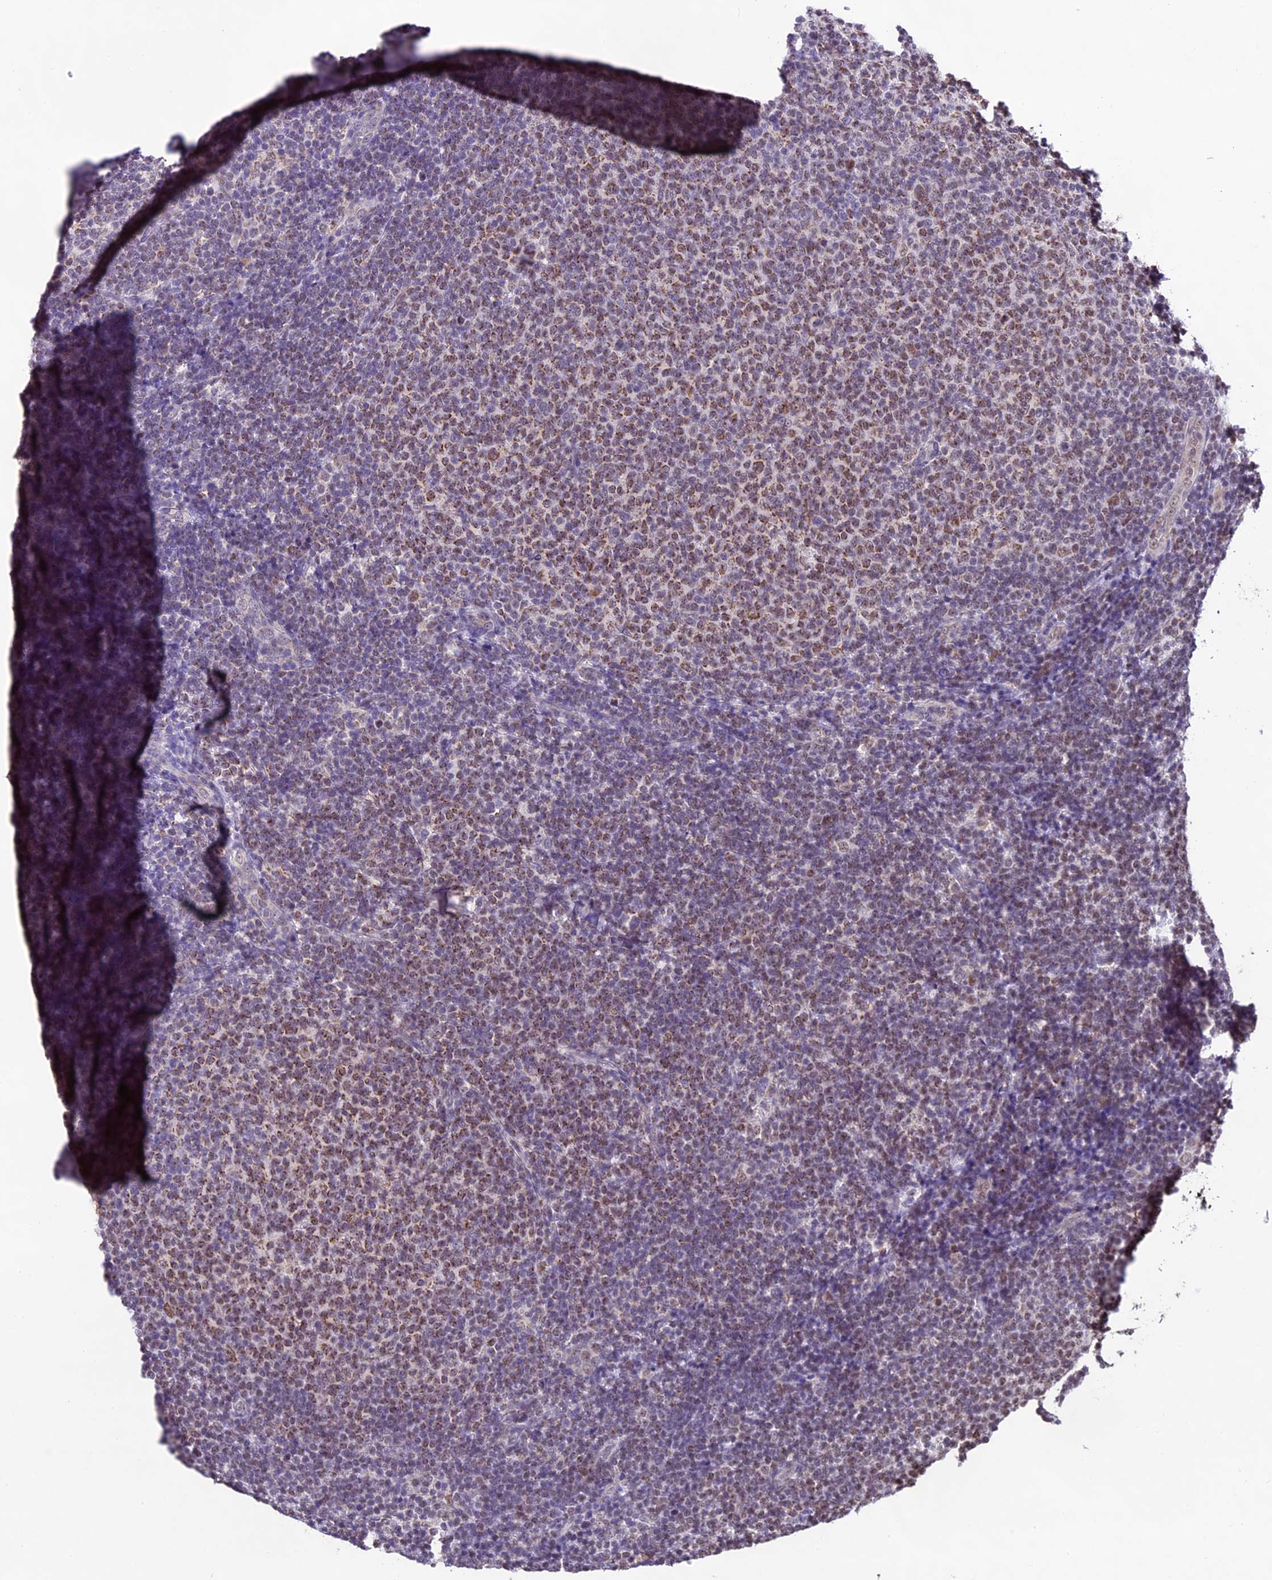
{"staining": {"intensity": "moderate", "quantity": "25%-75%", "location": "nuclear"}, "tissue": "lymphoma", "cell_type": "Tumor cells", "image_type": "cancer", "snomed": [{"axis": "morphology", "description": "Malignant lymphoma, non-Hodgkin's type, Low grade"}, {"axis": "topography", "description": "Lymph node"}], "caption": "Immunohistochemistry photomicrograph of malignant lymphoma, non-Hodgkin's type (low-grade) stained for a protein (brown), which shows medium levels of moderate nuclear staining in about 25%-75% of tumor cells.", "gene": "CARS2", "patient": {"sex": "male", "age": 66}}